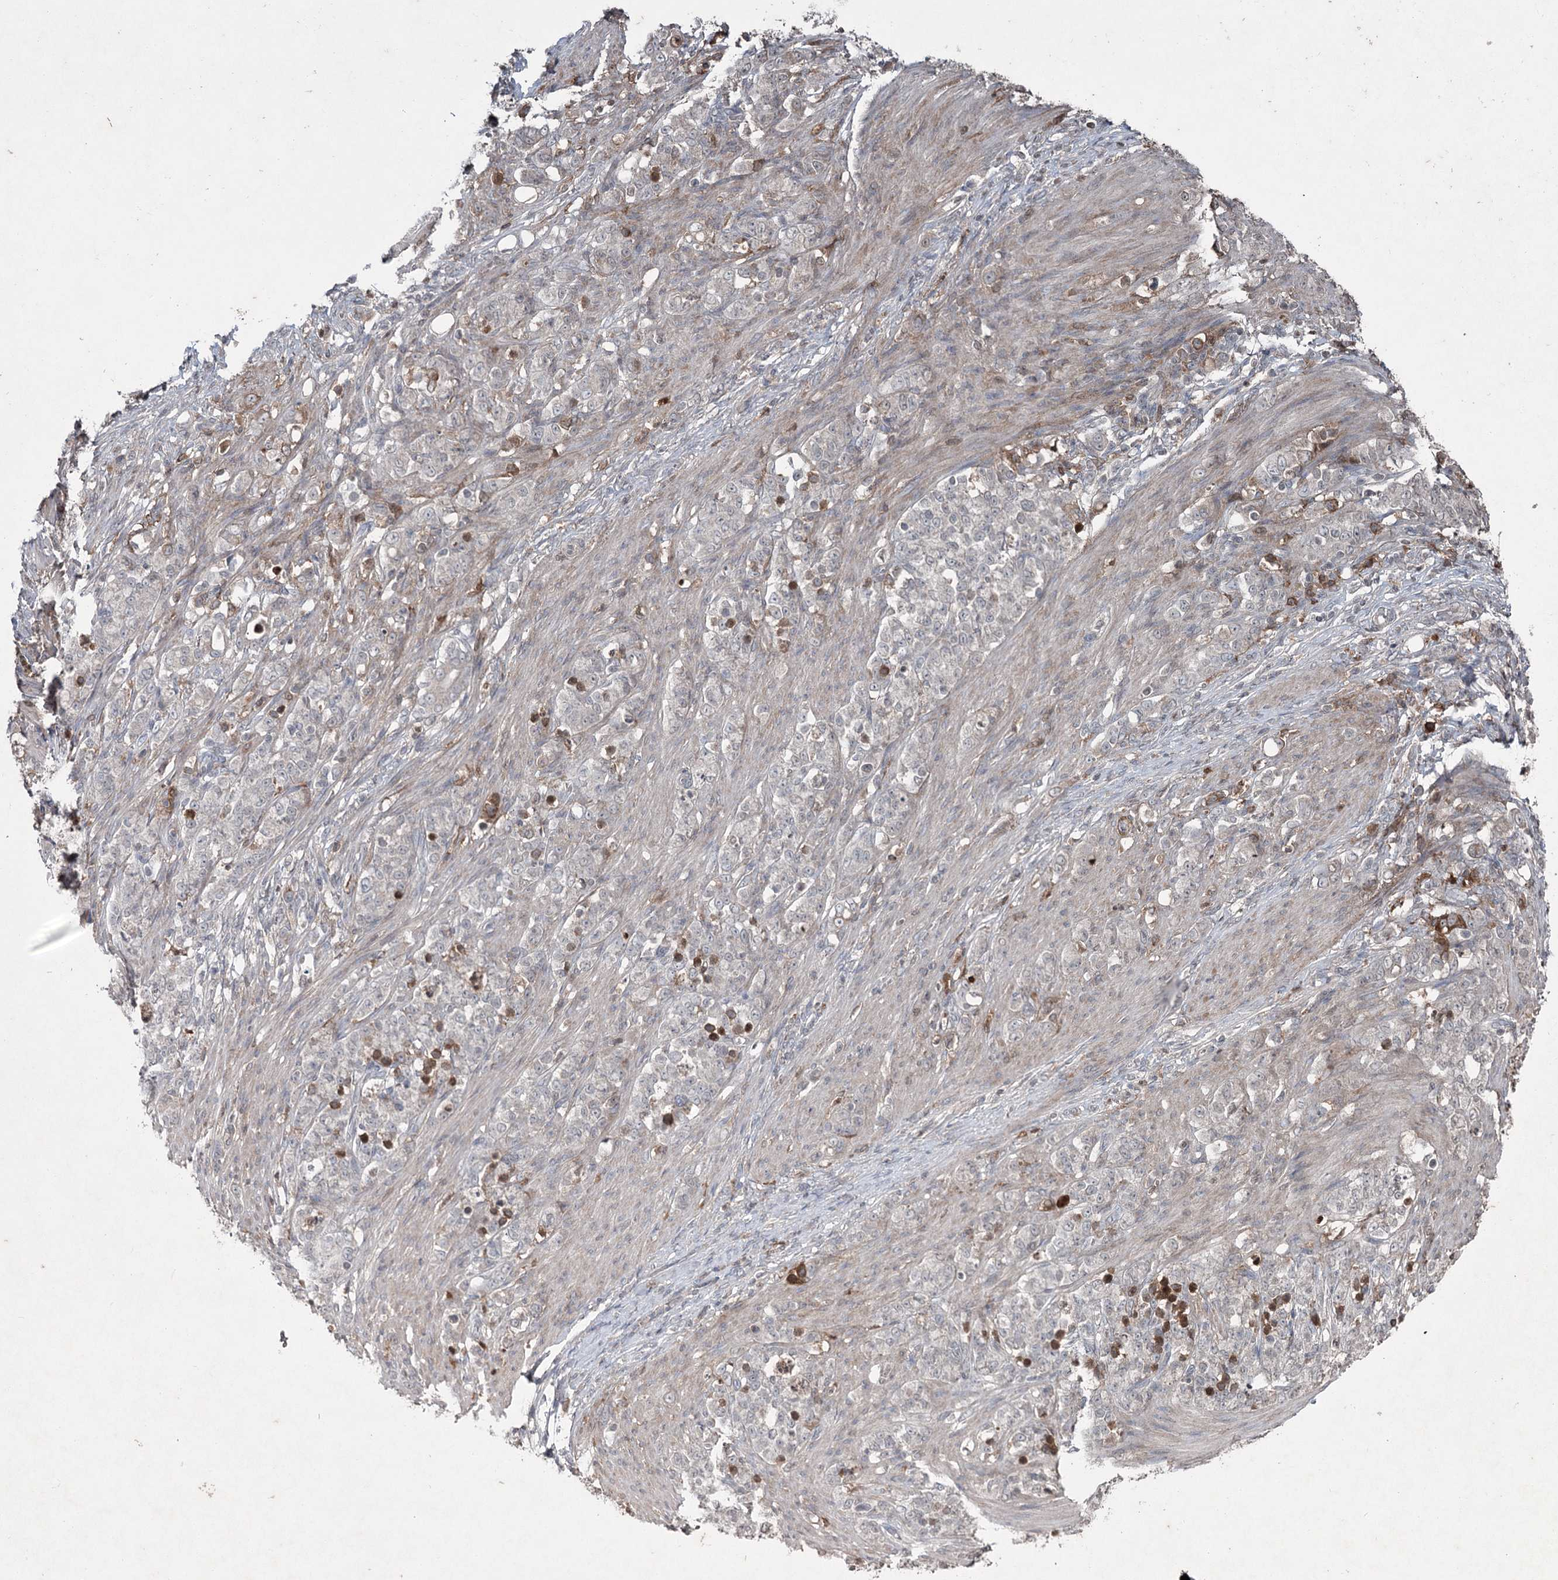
{"staining": {"intensity": "negative", "quantity": "none", "location": "none"}, "tissue": "stomach cancer", "cell_type": "Tumor cells", "image_type": "cancer", "snomed": [{"axis": "morphology", "description": "Adenocarcinoma, NOS"}, {"axis": "topography", "description": "Stomach"}], "caption": "There is no significant positivity in tumor cells of stomach adenocarcinoma.", "gene": "PGLYRP2", "patient": {"sex": "female", "age": 79}}